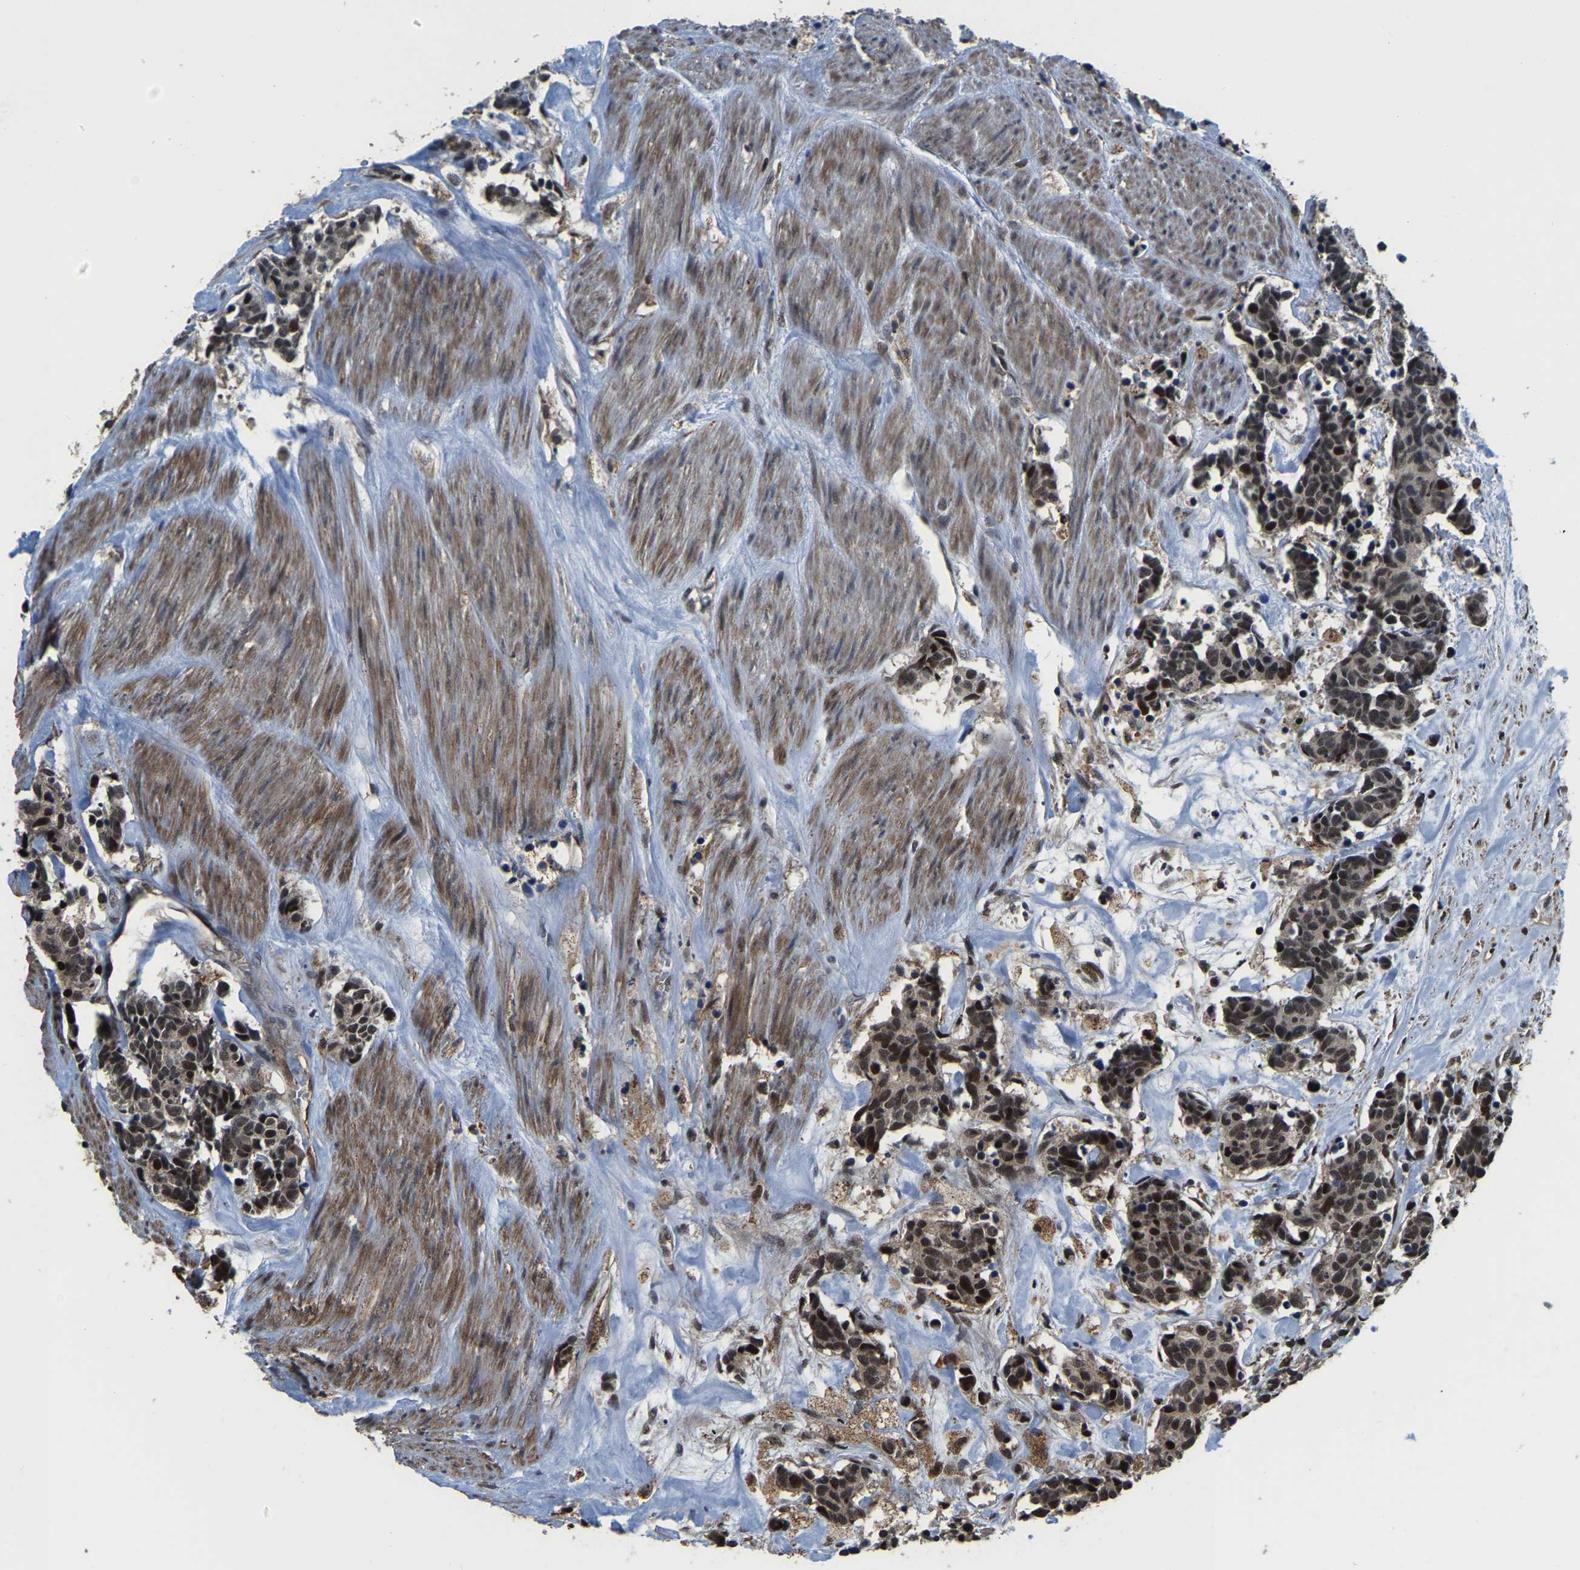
{"staining": {"intensity": "strong", "quantity": ">75%", "location": "nuclear"}, "tissue": "carcinoid", "cell_type": "Tumor cells", "image_type": "cancer", "snomed": [{"axis": "morphology", "description": "Carcinoma, NOS"}, {"axis": "morphology", "description": "Carcinoid, malignant, NOS"}, {"axis": "topography", "description": "Urinary bladder"}], "caption": "A brown stain labels strong nuclear positivity of a protein in human malignant carcinoid tumor cells.", "gene": "CIAO1", "patient": {"sex": "male", "age": 57}}